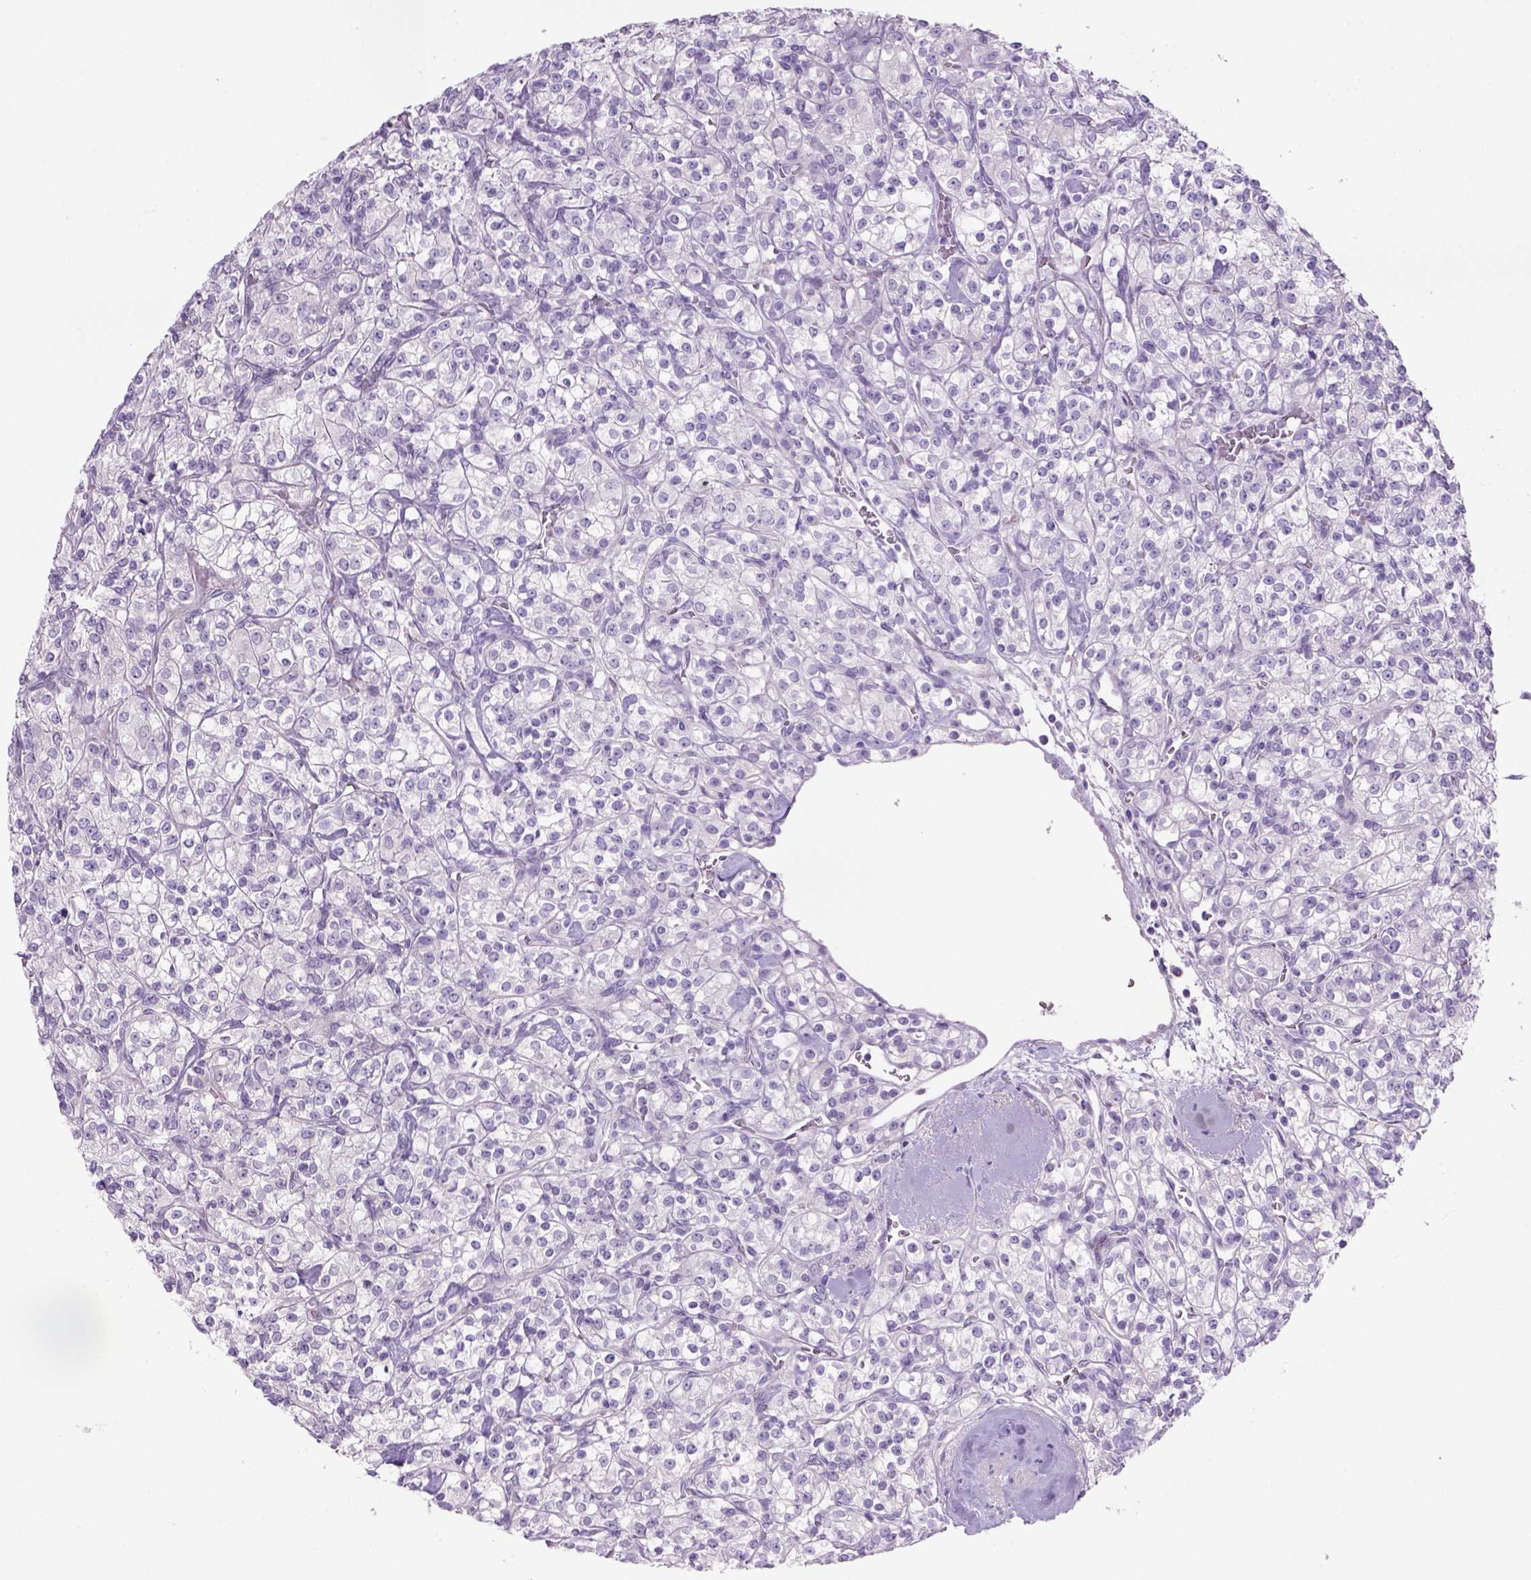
{"staining": {"intensity": "negative", "quantity": "none", "location": "none"}, "tissue": "renal cancer", "cell_type": "Tumor cells", "image_type": "cancer", "snomed": [{"axis": "morphology", "description": "Adenocarcinoma, NOS"}, {"axis": "topography", "description": "Kidney"}], "caption": "The immunohistochemistry photomicrograph has no significant staining in tumor cells of renal cancer tissue.", "gene": "TENM4", "patient": {"sex": "male", "age": 77}}